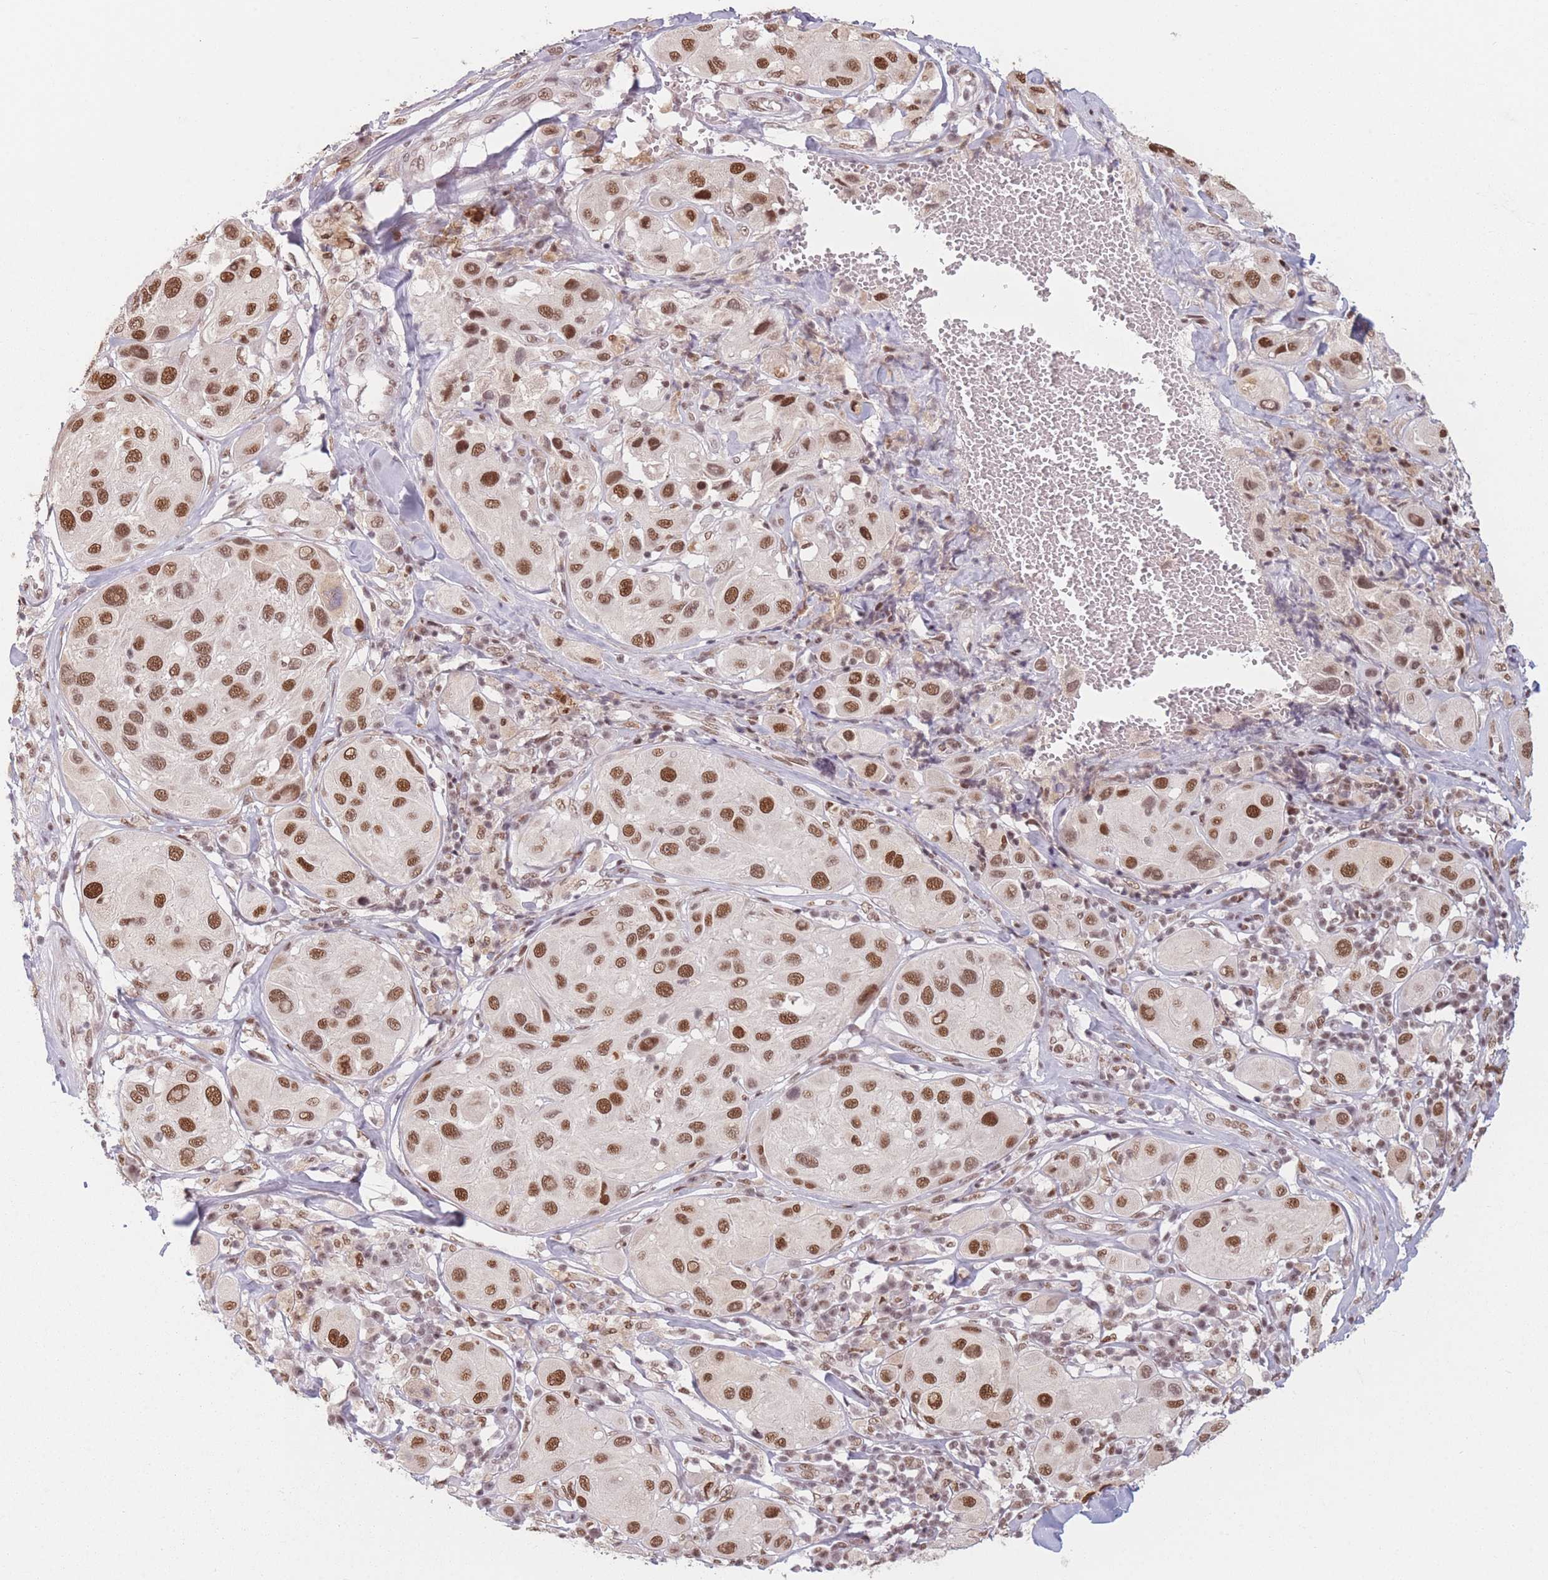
{"staining": {"intensity": "strong", "quantity": ">75%", "location": "nuclear"}, "tissue": "melanoma", "cell_type": "Tumor cells", "image_type": "cancer", "snomed": [{"axis": "morphology", "description": "Malignant melanoma, Metastatic site"}, {"axis": "topography", "description": "Skin"}], "caption": "Protein staining of malignant melanoma (metastatic site) tissue shows strong nuclear staining in about >75% of tumor cells.", "gene": "SUPT6H", "patient": {"sex": "male", "age": 41}}